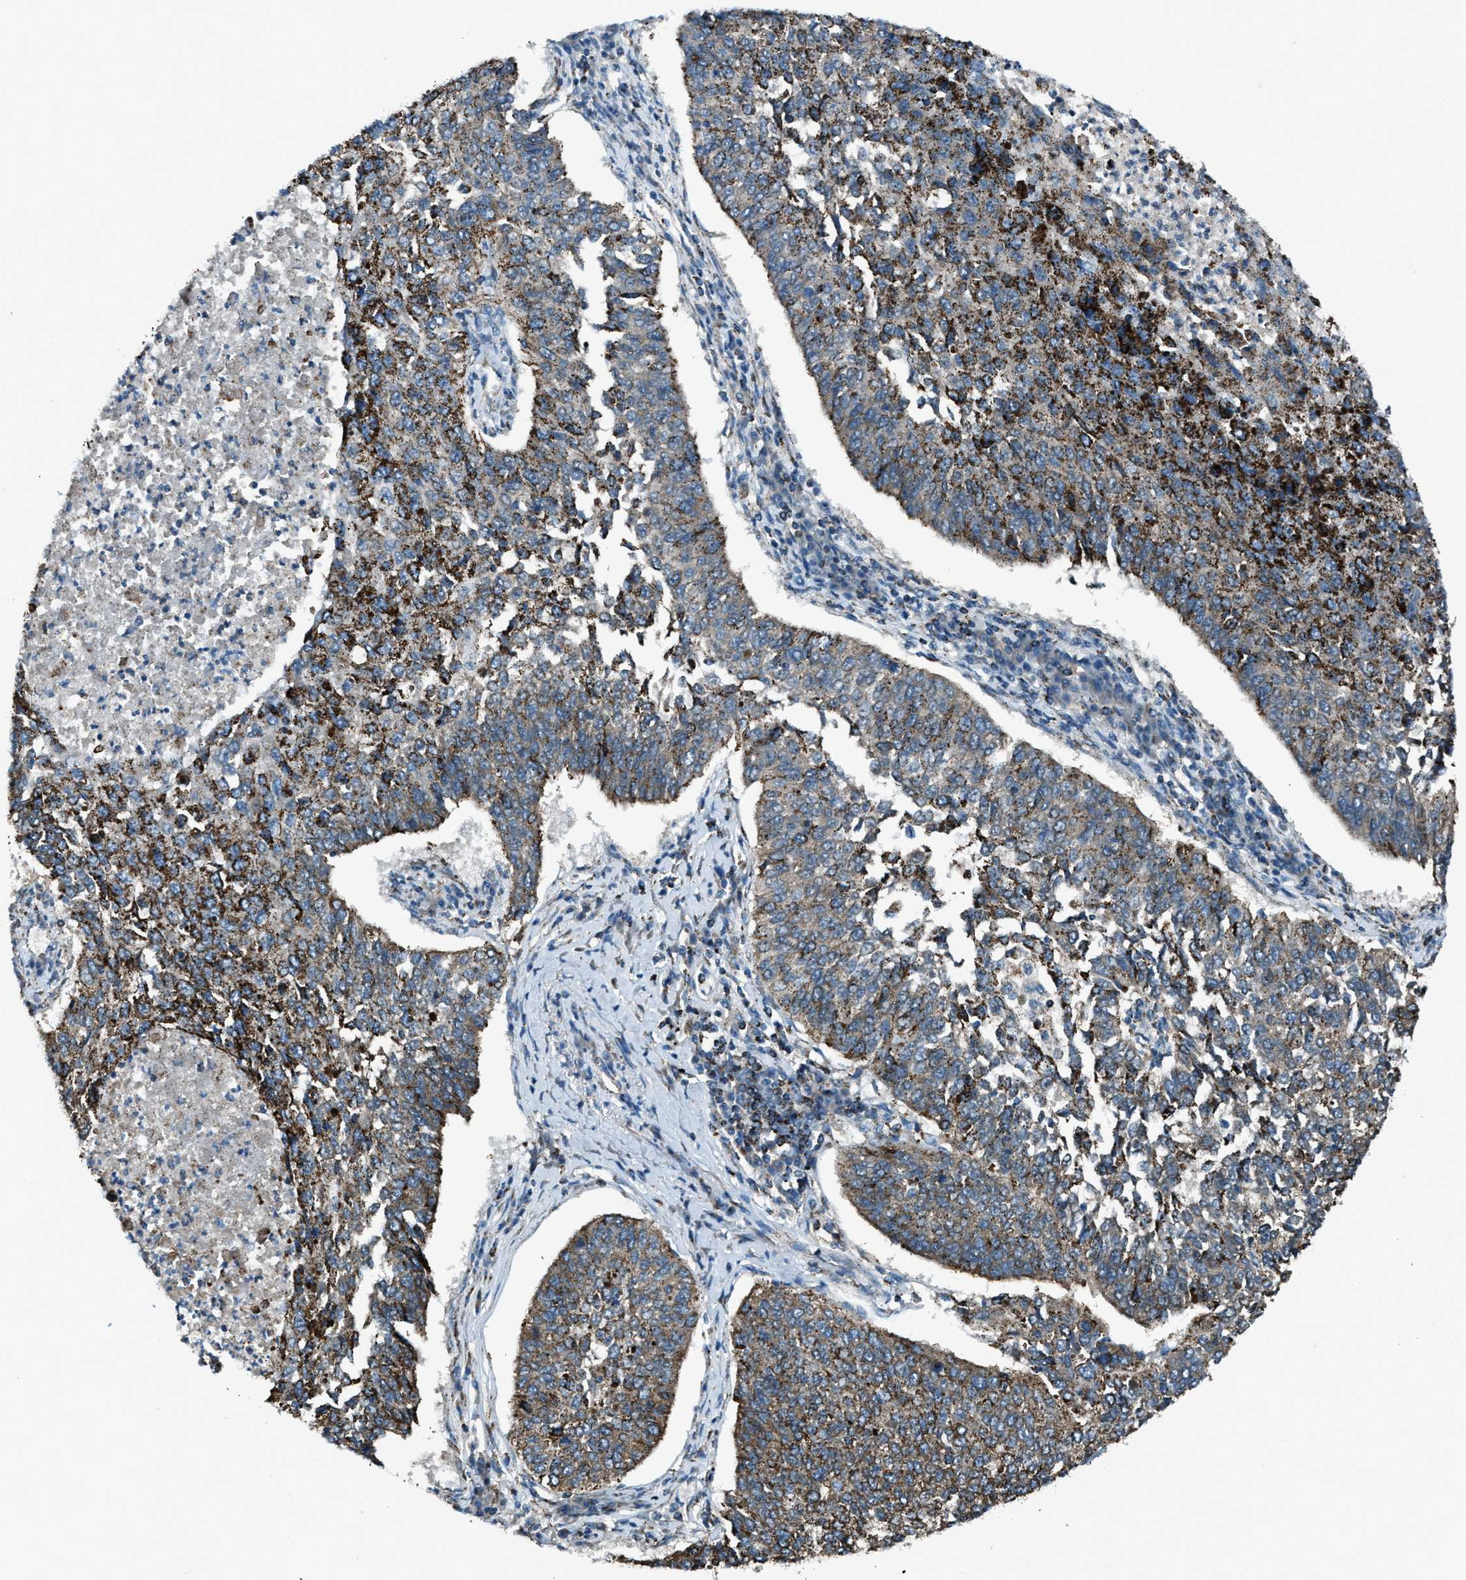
{"staining": {"intensity": "moderate", "quantity": ">75%", "location": "cytoplasmic/membranous"}, "tissue": "lung cancer", "cell_type": "Tumor cells", "image_type": "cancer", "snomed": [{"axis": "morphology", "description": "Normal tissue, NOS"}, {"axis": "morphology", "description": "Squamous cell carcinoma, NOS"}, {"axis": "topography", "description": "Cartilage tissue"}, {"axis": "topography", "description": "Bronchus"}, {"axis": "topography", "description": "Lung"}], "caption": "Immunohistochemical staining of squamous cell carcinoma (lung) displays medium levels of moderate cytoplasmic/membranous protein staining in approximately >75% of tumor cells.", "gene": "MDH2", "patient": {"sex": "female", "age": 49}}